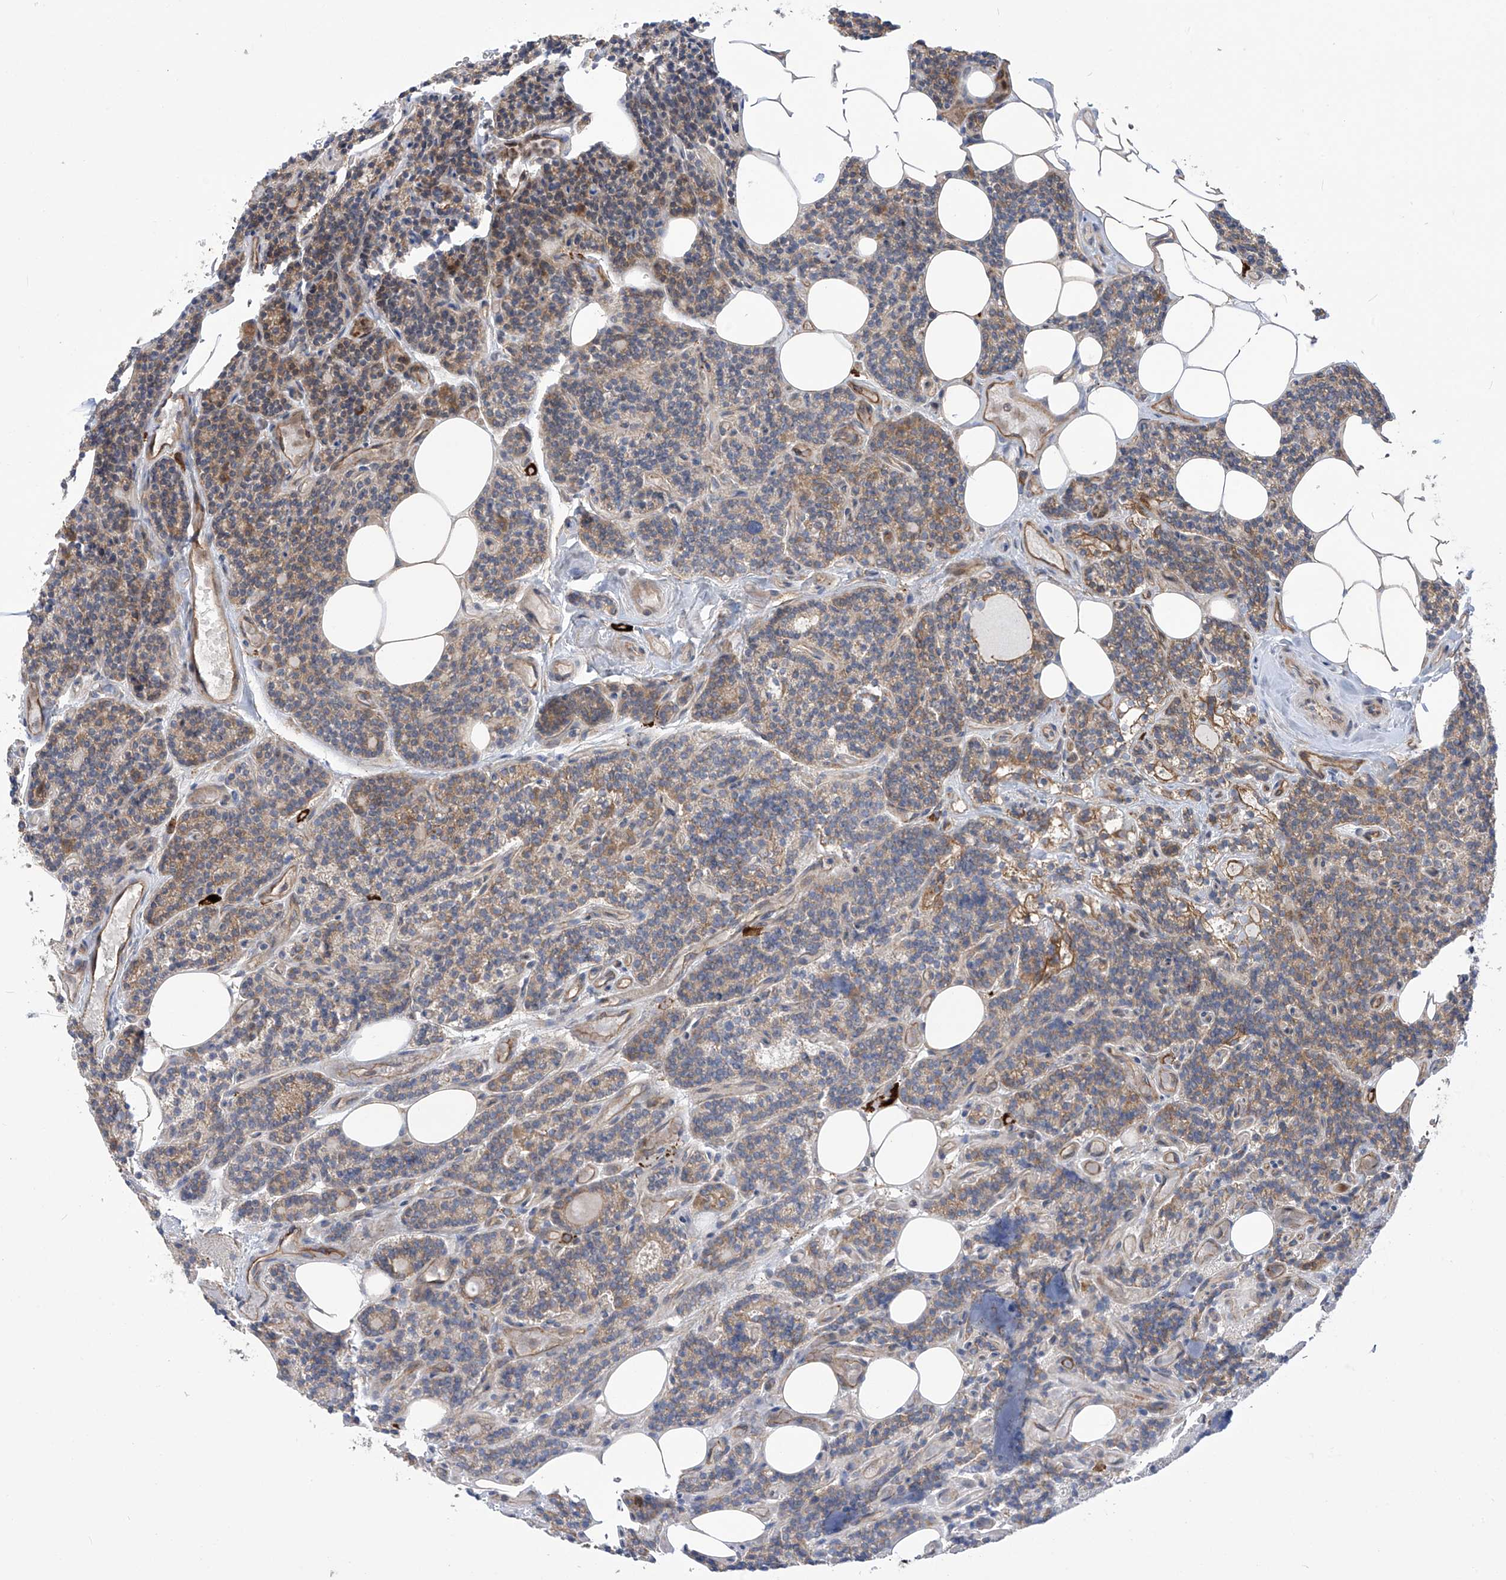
{"staining": {"intensity": "weak", "quantity": "25%-75%", "location": "cytoplasmic/membranous"}, "tissue": "parathyroid gland", "cell_type": "Glandular cells", "image_type": "normal", "snomed": [{"axis": "morphology", "description": "Normal tissue, NOS"}, {"axis": "topography", "description": "Parathyroid gland"}], "caption": "IHC (DAB) staining of unremarkable human parathyroid gland exhibits weak cytoplasmic/membranous protein expression in about 25%-75% of glandular cells.", "gene": "KIAA1522", "patient": {"sex": "female", "age": 43}}